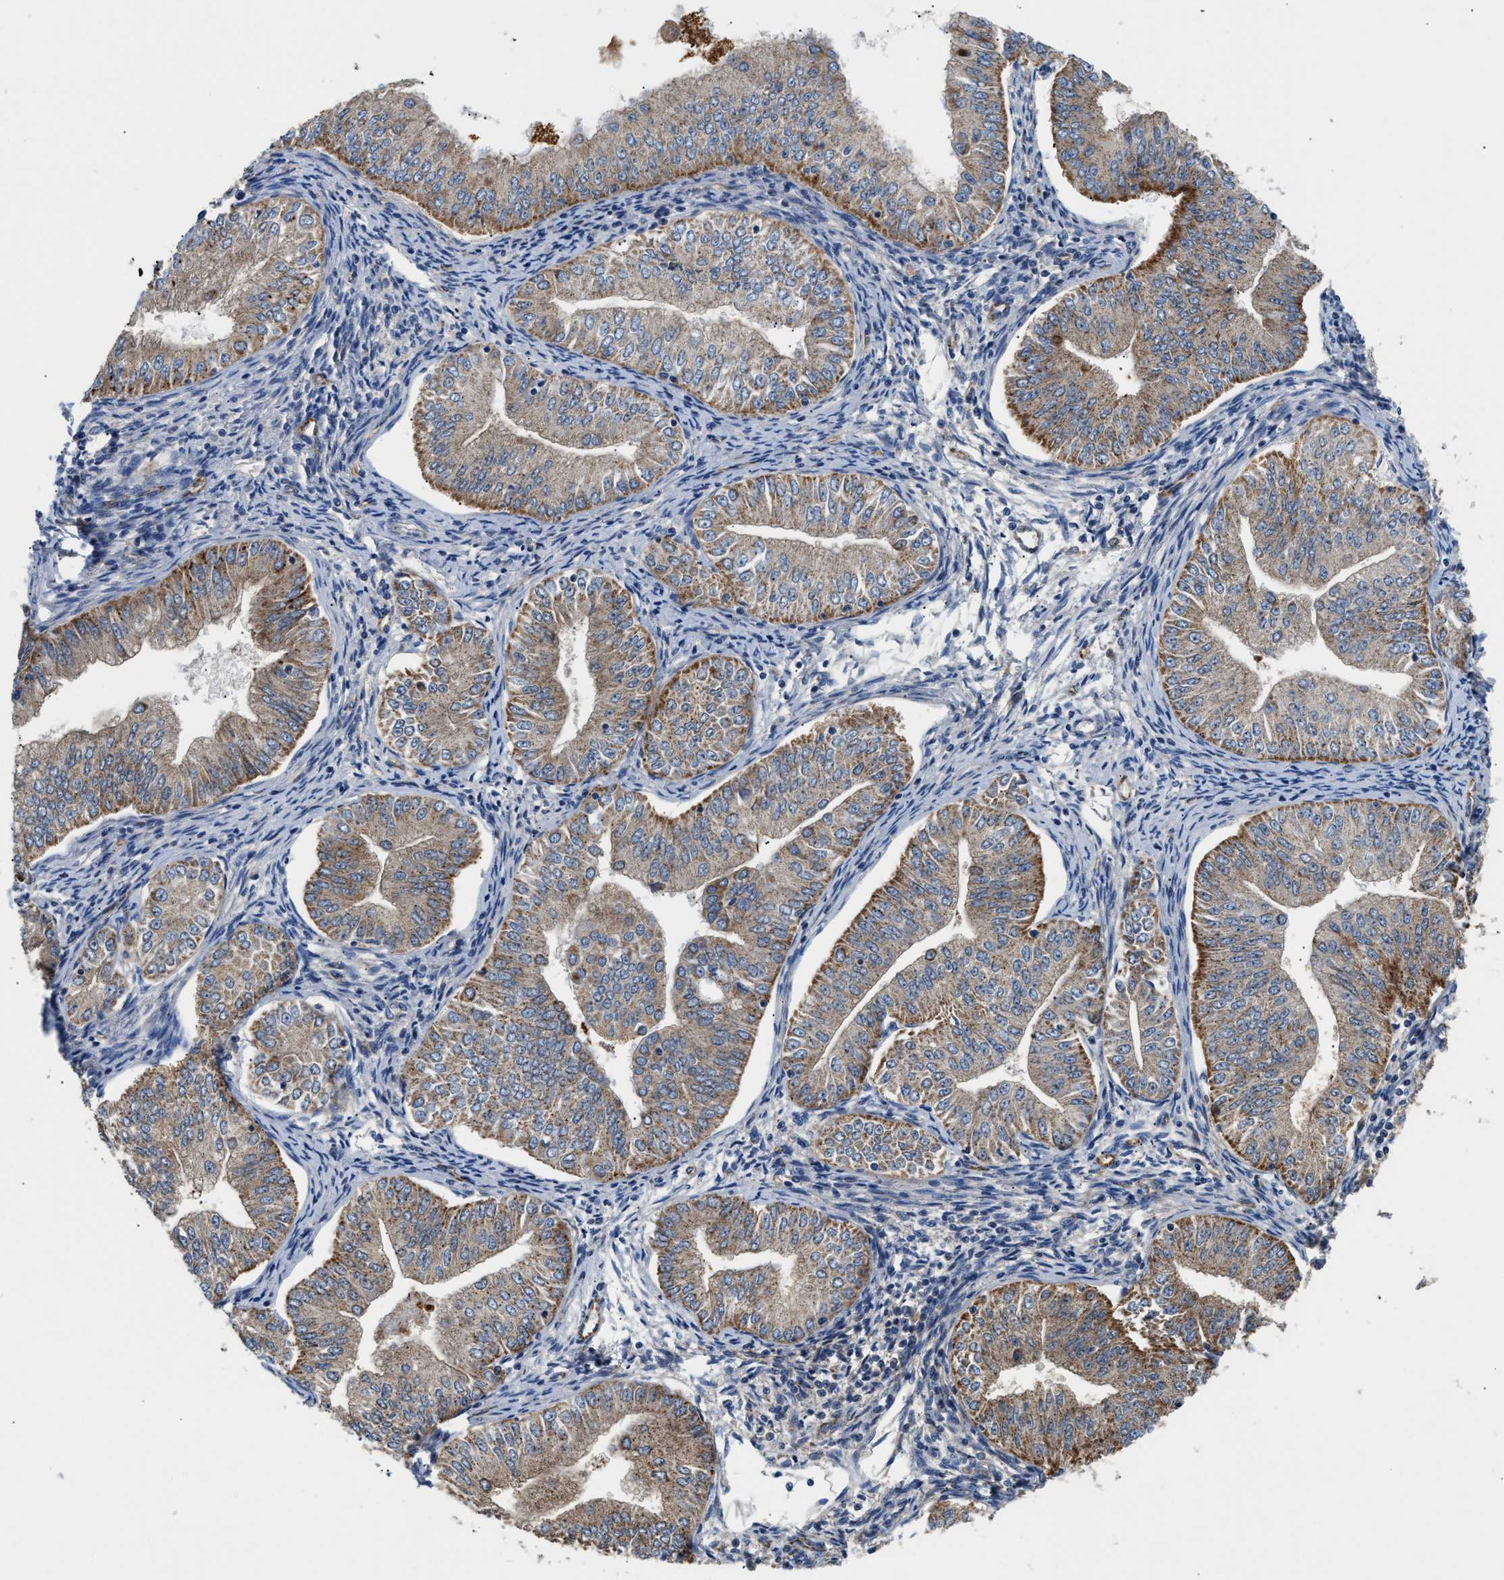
{"staining": {"intensity": "moderate", "quantity": "25%-75%", "location": "cytoplasmic/membranous"}, "tissue": "endometrial cancer", "cell_type": "Tumor cells", "image_type": "cancer", "snomed": [{"axis": "morphology", "description": "Normal tissue, NOS"}, {"axis": "morphology", "description": "Adenocarcinoma, NOS"}, {"axis": "topography", "description": "Endometrium"}], "caption": "DAB (3,3'-diaminobenzidine) immunohistochemical staining of endometrial cancer (adenocarcinoma) demonstrates moderate cytoplasmic/membranous protein staining in approximately 25%-75% of tumor cells.", "gene": "CCM2", "patient": {"sex": "female", "age": 53}}